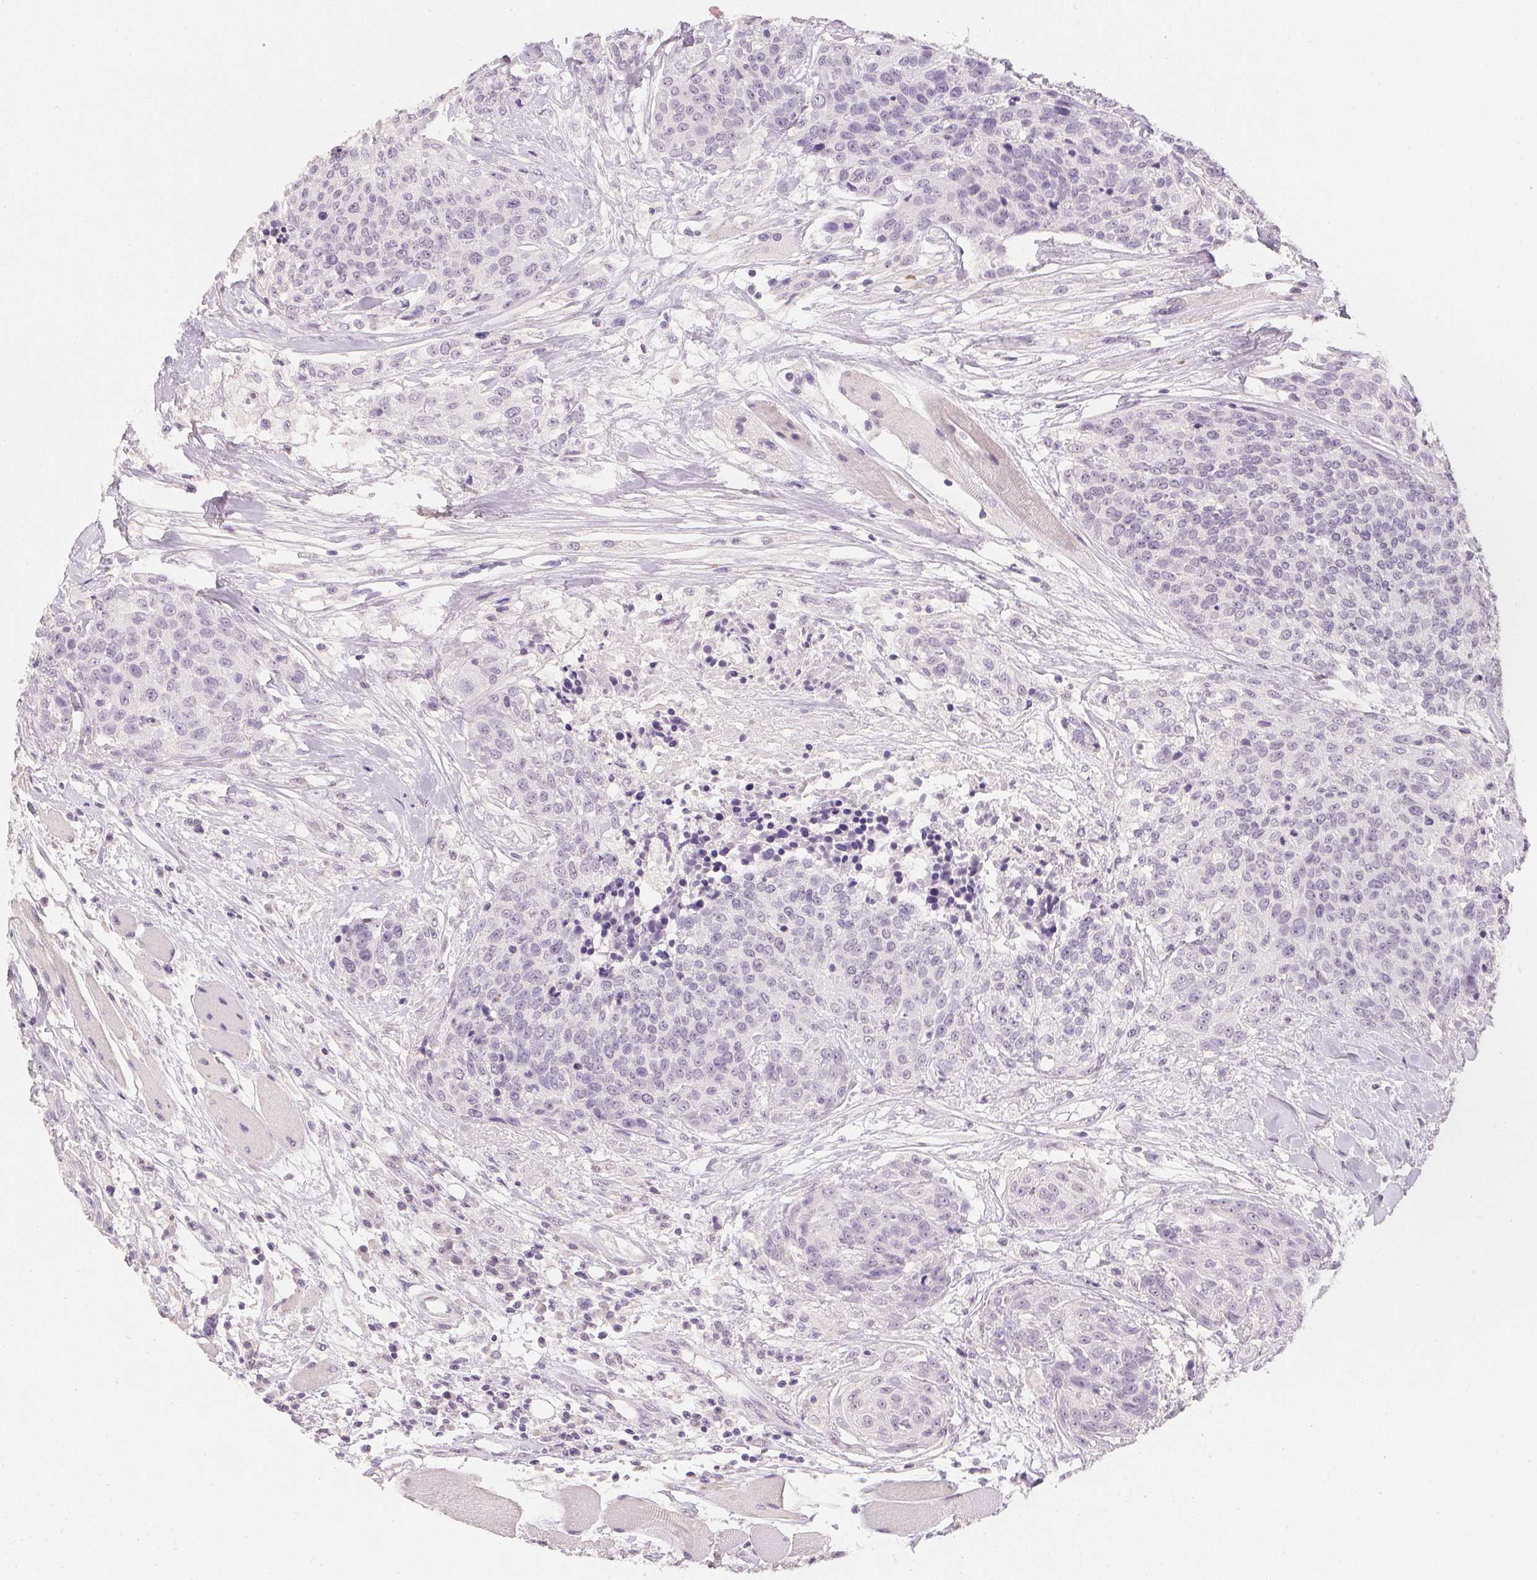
{"staining": {"intensity": "negative", "quantity": "none", "location": "none"}, "tissue": "head and neck cancer", "cell_type": "Tumor cells", "image_type": "cancer", "snomed": [{"axis": "morphology", "description": "Squamous cell carcinoma, NOS"}, {"axis": "topography", "description": "Oral tissue"}, {"axis": "topography", "description": "Head-Neck"}], "caption": "Photomicrograph shows no protein staining in tumor cells of squamous cell carcinoma (head and neck) tissue.", "gene": "PPY", "patient": {"sex": "male", "age": 64}}